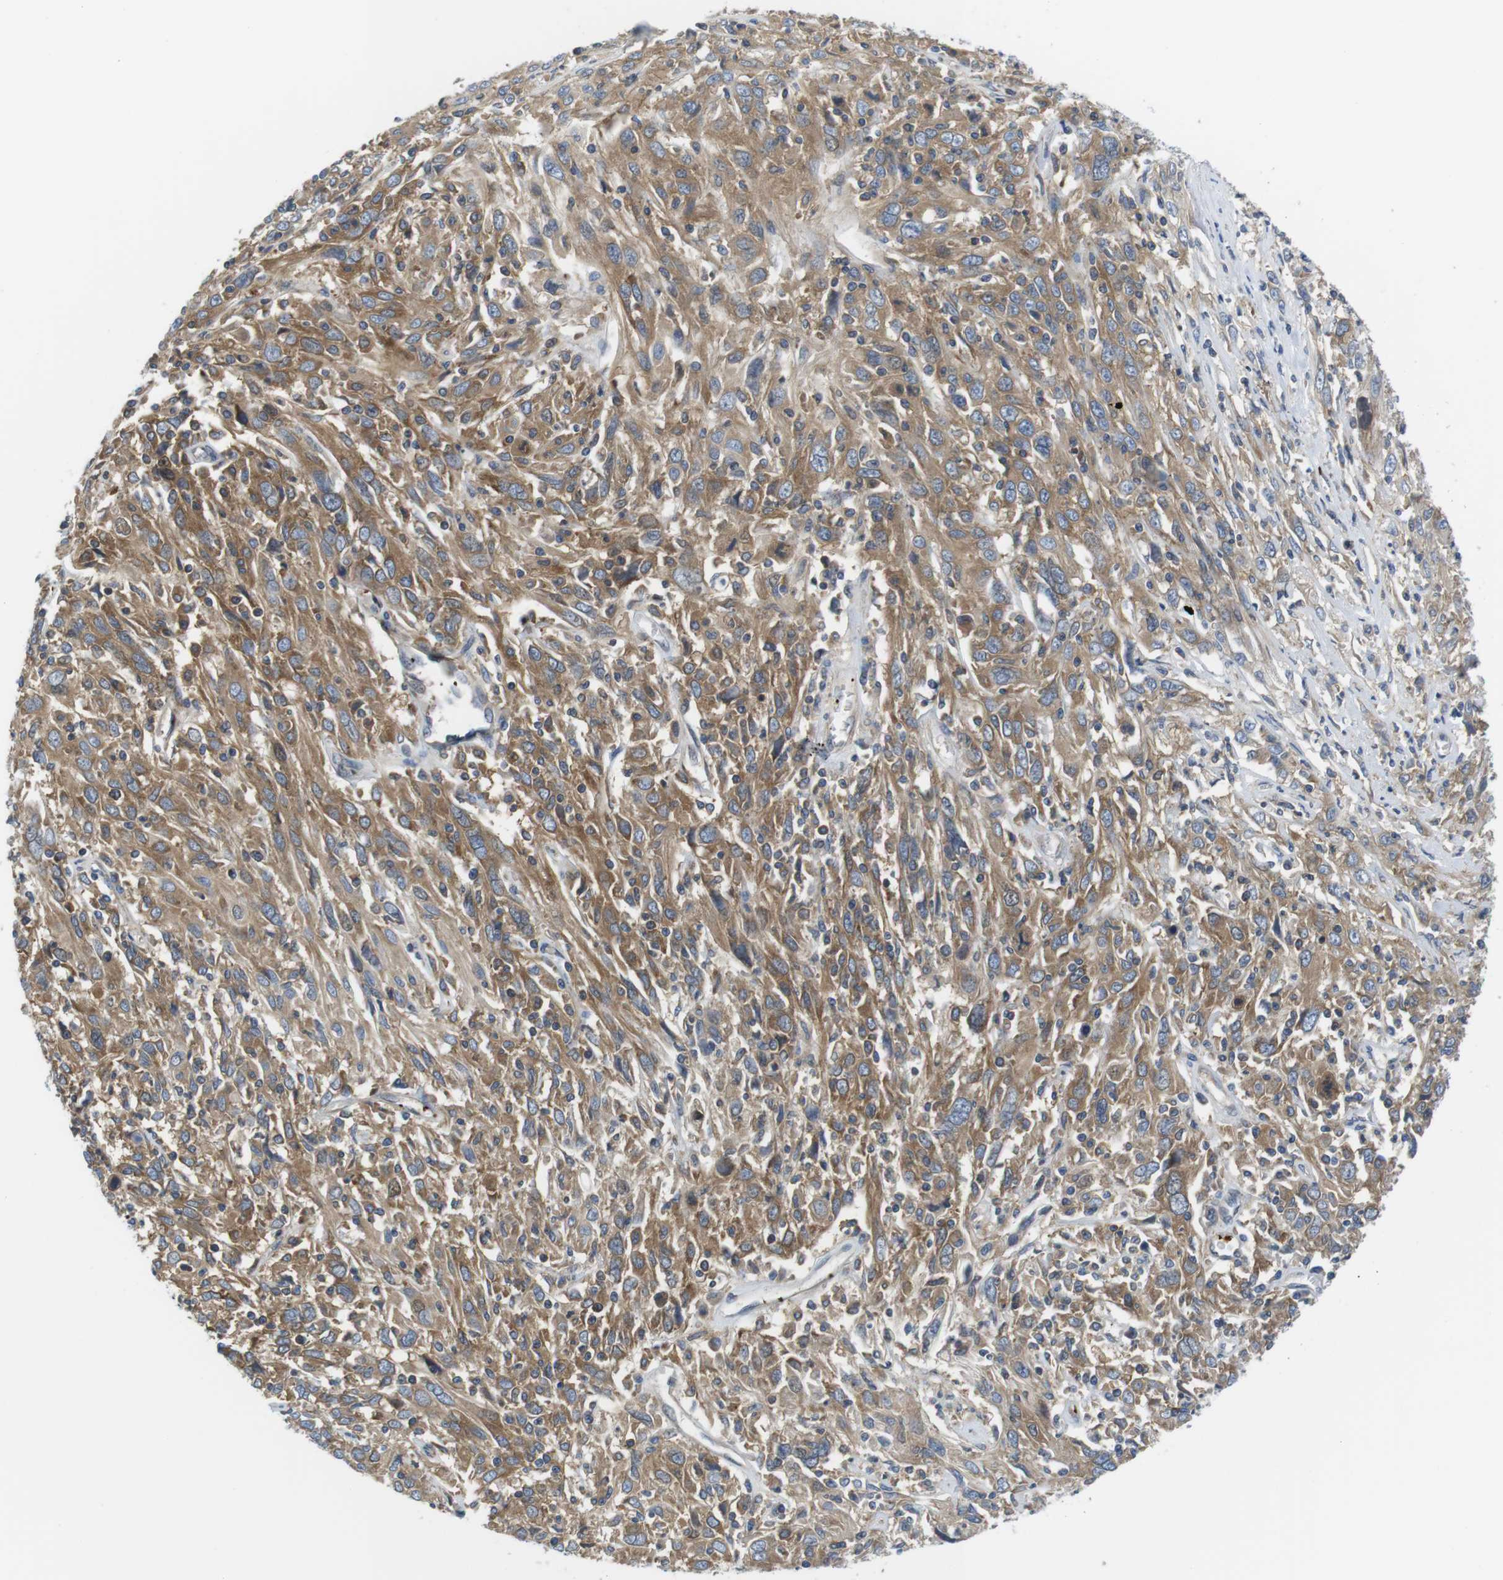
{"staining": {"intensity": "moderate", "quantity": ">75%", "location": "cytoplasmic/membranous"}, "tissue": "cervical cancer", "cell_type": "Tumor cells", "image_type": "cancer", "snomed": [{"axis": "morphology", "description": "Squamous cell carcinoma, NOS"}, {"axis": "topography", "description": "Cervix"}], "caption": "This micrograph displays cervical cancer stained with immunohistochemistry (IHC) to label a protein in brown. The cytoplasmic/membranous of tumor cells show moderate positivity for the protein. Nuclei are counter-stained blue.", "gene": "HERPUD2", "patient": {"sex": "female", "age": 46}}